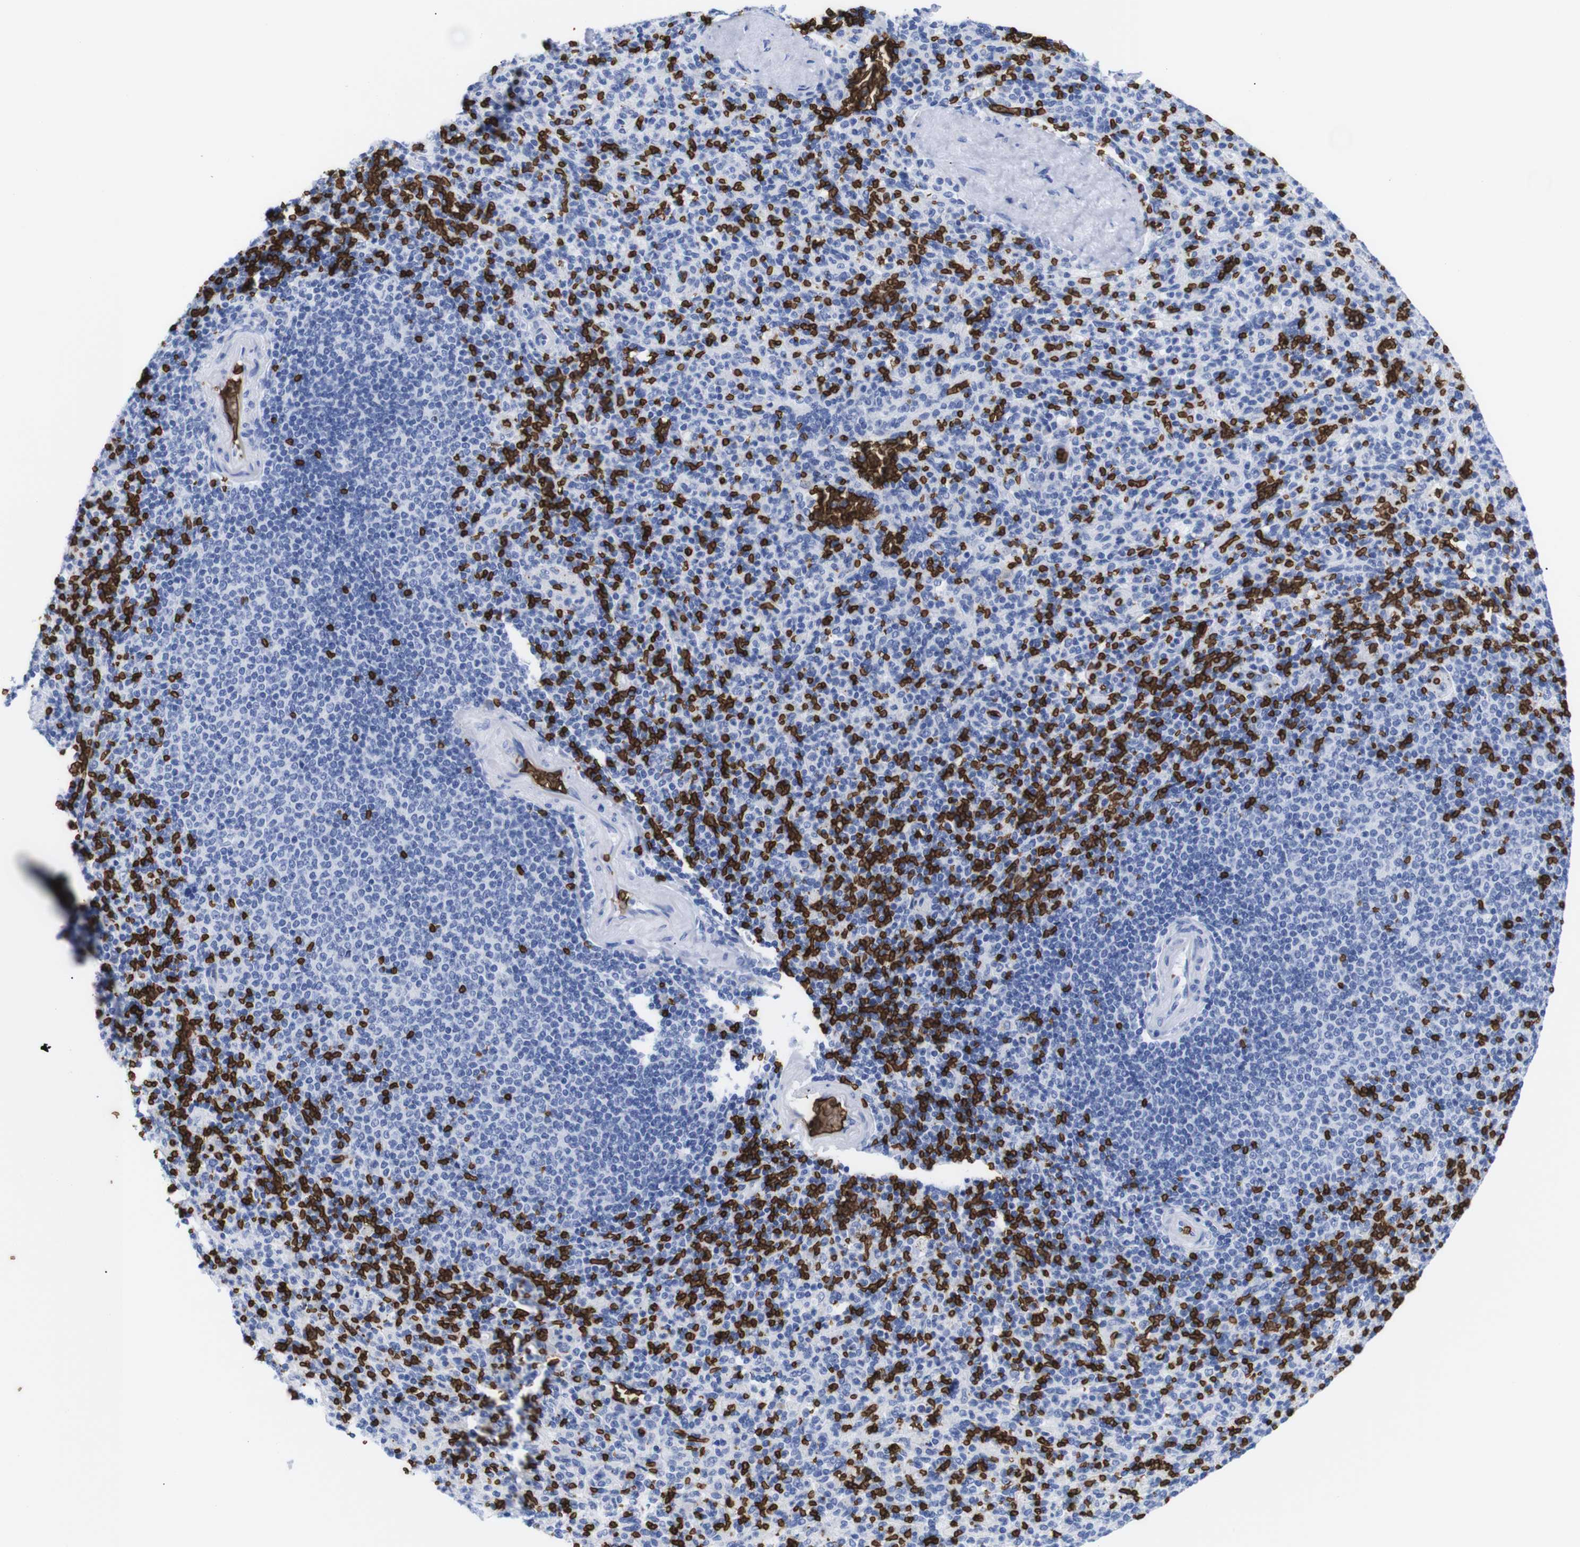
{"staining": {"intensity": "negative", "quantity": "none", "location": "none"}, "tissue": "spleen", "cell_type": "Cells in red pulp", "image_type": "normal", "snomed": [{"axis": "morphology", "description": "Normal tissue, NOS"}, {"axis": "topography", "description": "Spleen"}], "caption": "DAB immunohistochemical staining of normal human spleen exhibits no significant positivity in cells in red pulp.", "gene": "S1PR2", "patient": {"sex": "male", "age": 36}}